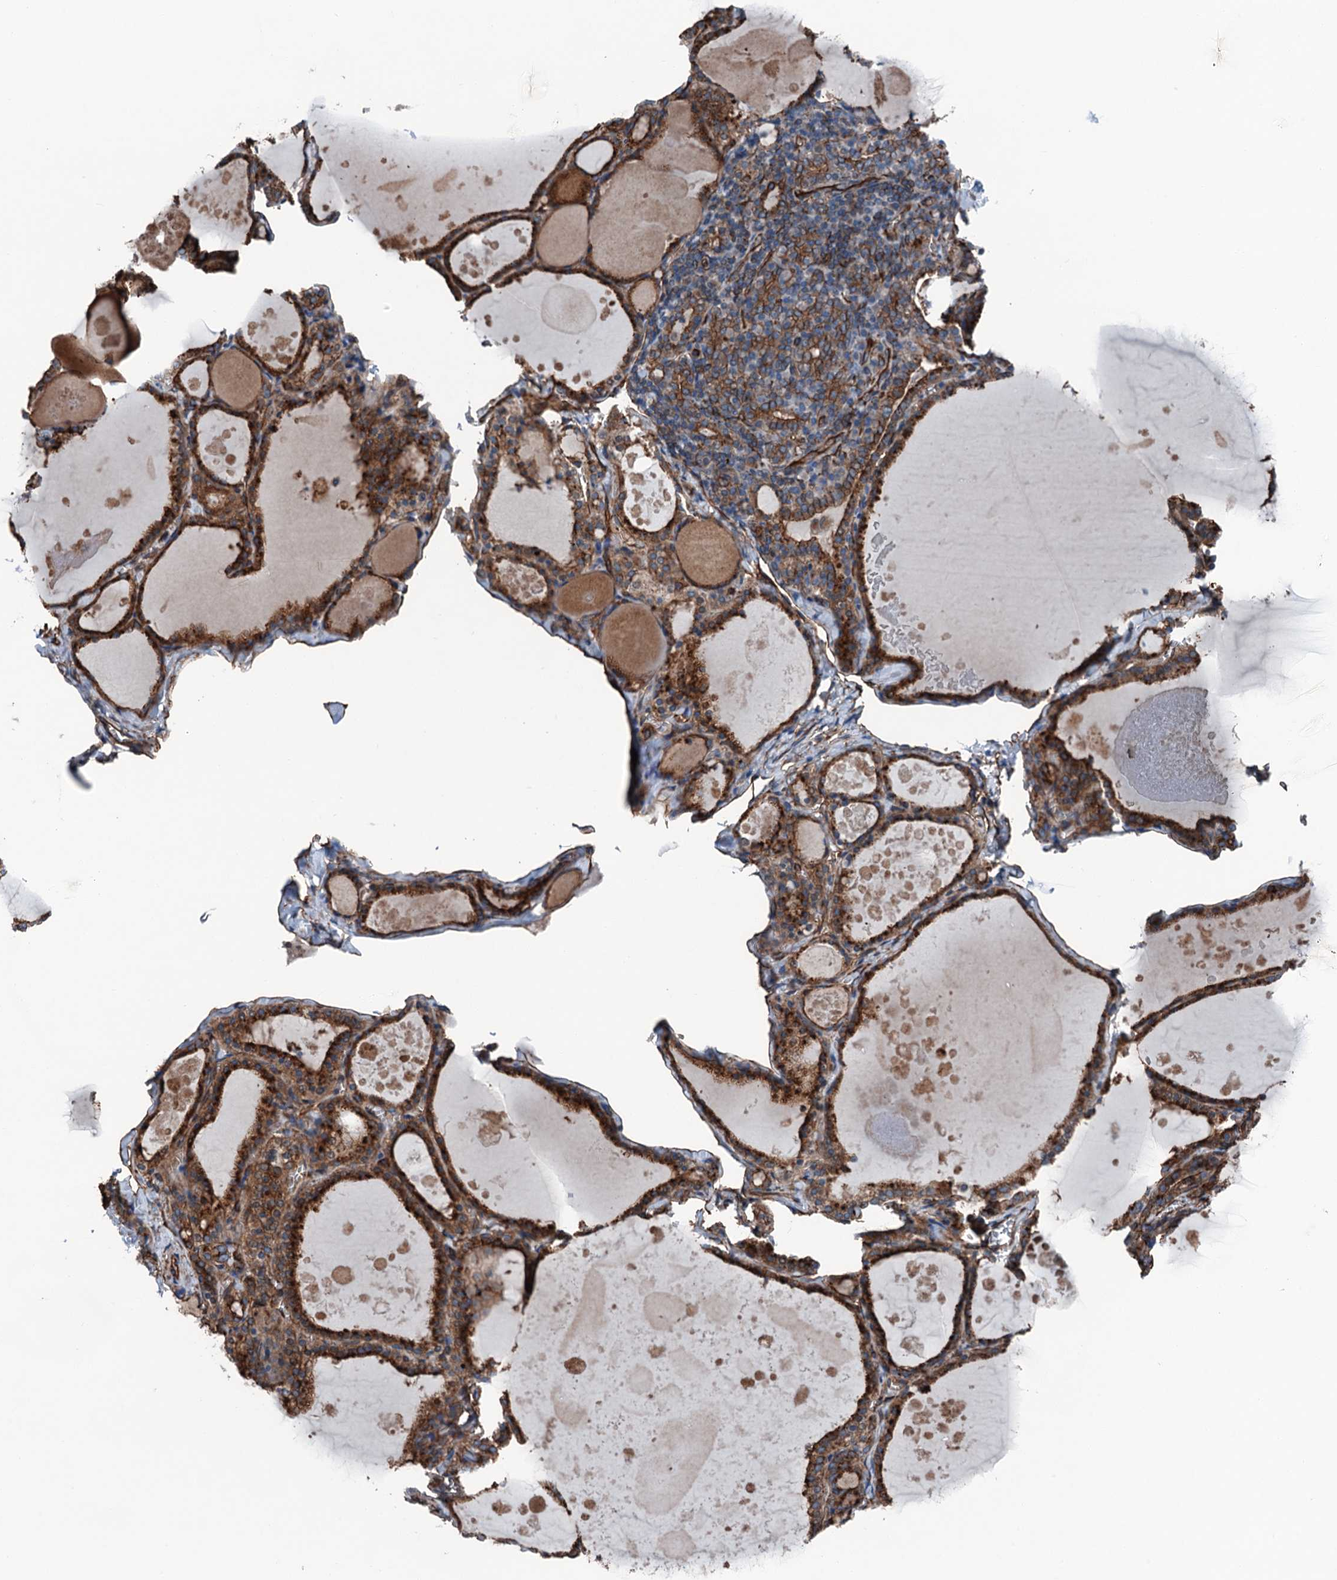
{"staining": {"intensity": "strong", "quantity": ">75%", "location": "cytoplasmic/membranous"}, "tissue": "thyroid gland", "cell_type": "Glandular cells", "image_type": "normal", "snomed": [{"axis": "morphology", "description": "Normal tissue, NOS"}, {"axis": "topography", "description": "Thyroid gland"}], "caption": "DAB immunohistochemical staining of unremarkable thyroid gland demonstrates strong cytoplasmic/membranous protein positivity in approximately >75% of glandular cells.", "gene": "NMRAL1", "patient": {"sex": "male", "age": 56}}